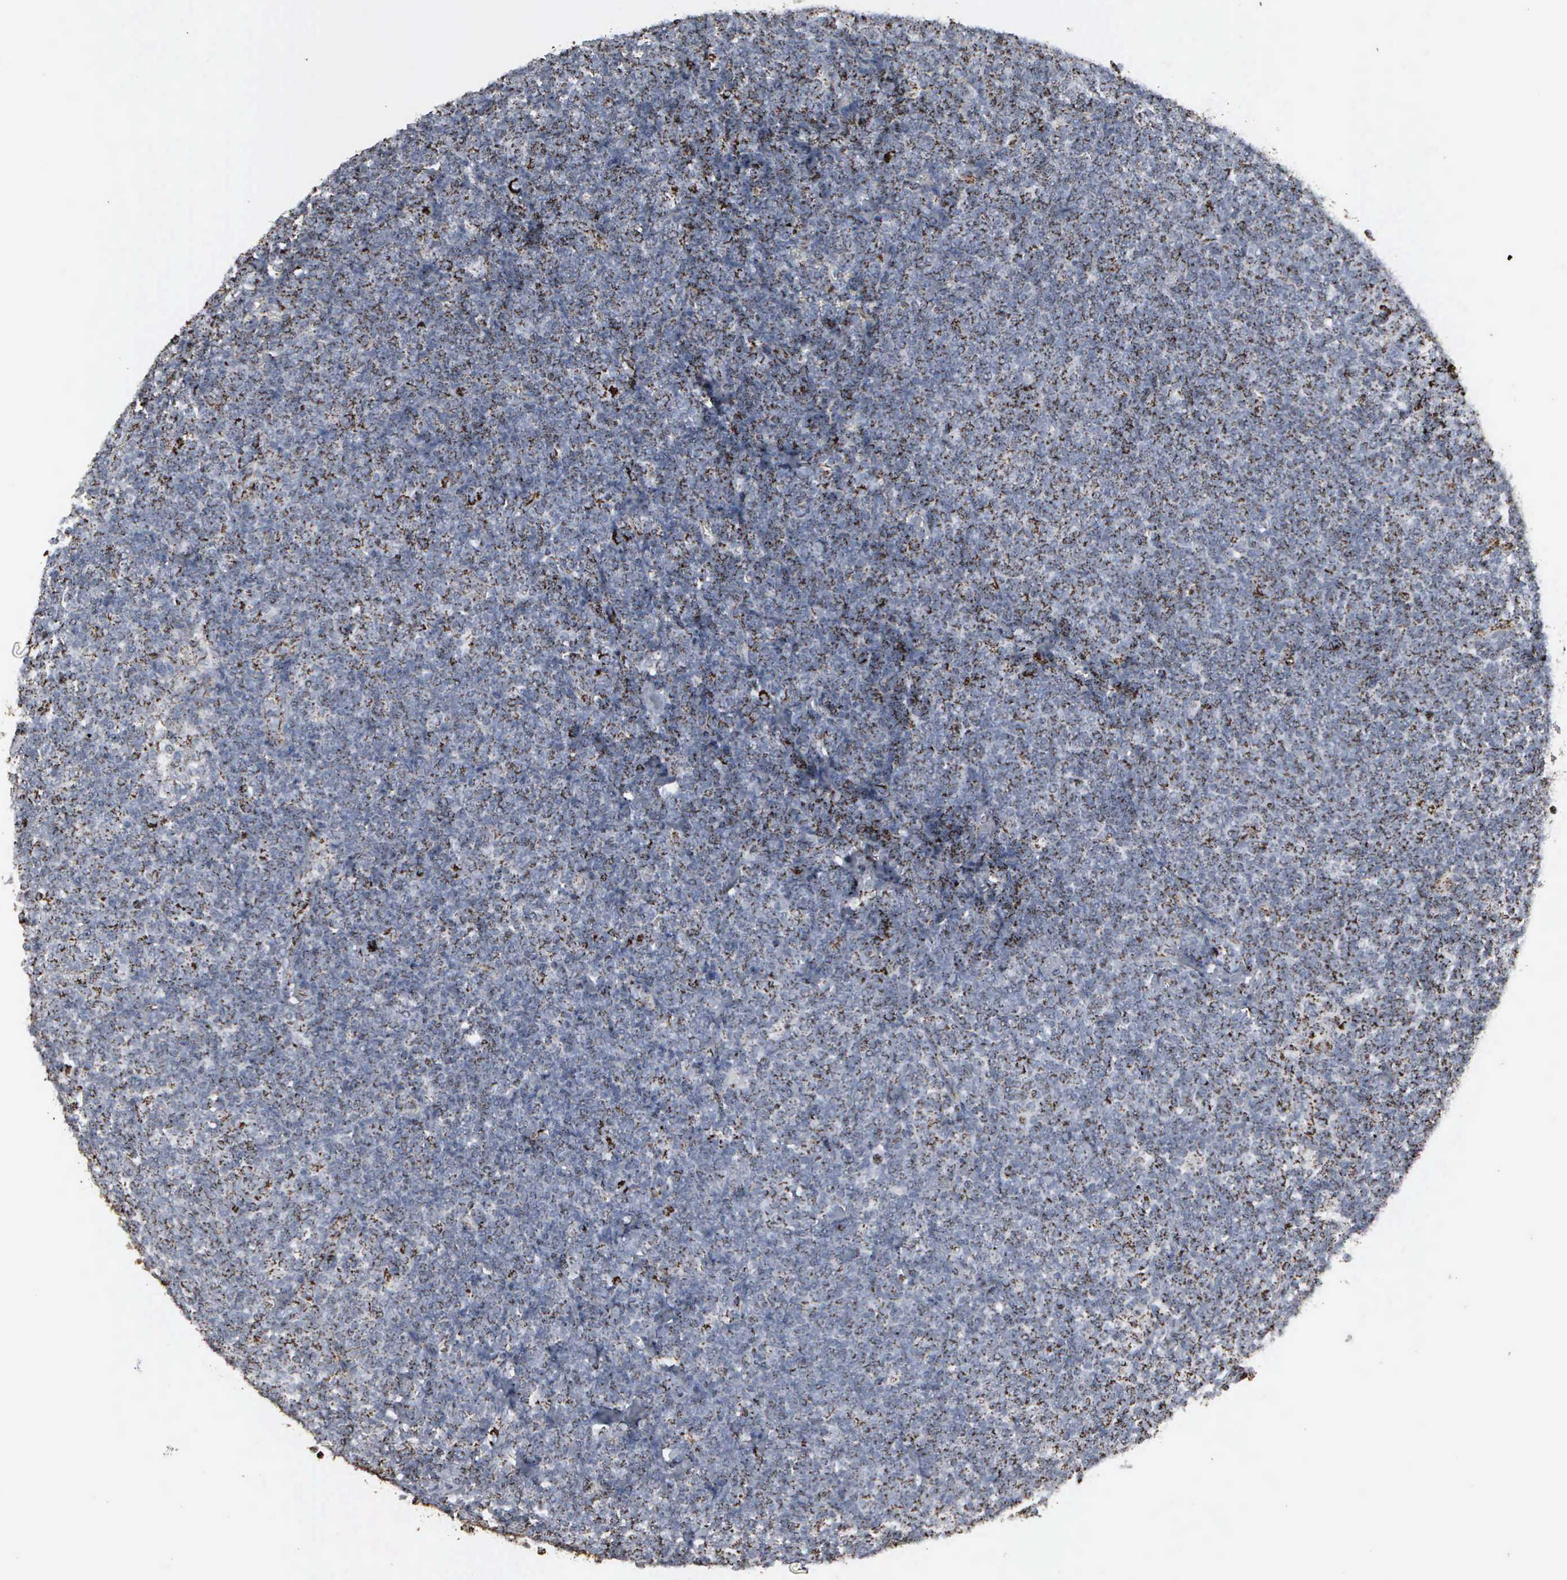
{"staining": {"intensity": "strong", "quantity": ">75%", "location": "cytoplasmic/membranous"}, "tissue": "lymphoma", "cell_type": "Tumor cells", "image_type": "cancer", "snomed": [{"axis": "morphology", "description": "Malignant lymphoma, non-Hodgkin's type, Low grade"}, {"axis": "topography", "description": "Lymph node"}], "caption": "Immunohistochemistry photomicrograph of human lymphoma stained for a protein (brown), which reveals high levels of strong cytoplasmic/membranous expression in approximately >75% of tumor cells.", "gene": "HSPA9", "patient": {"sex": "male", "age": 65}}